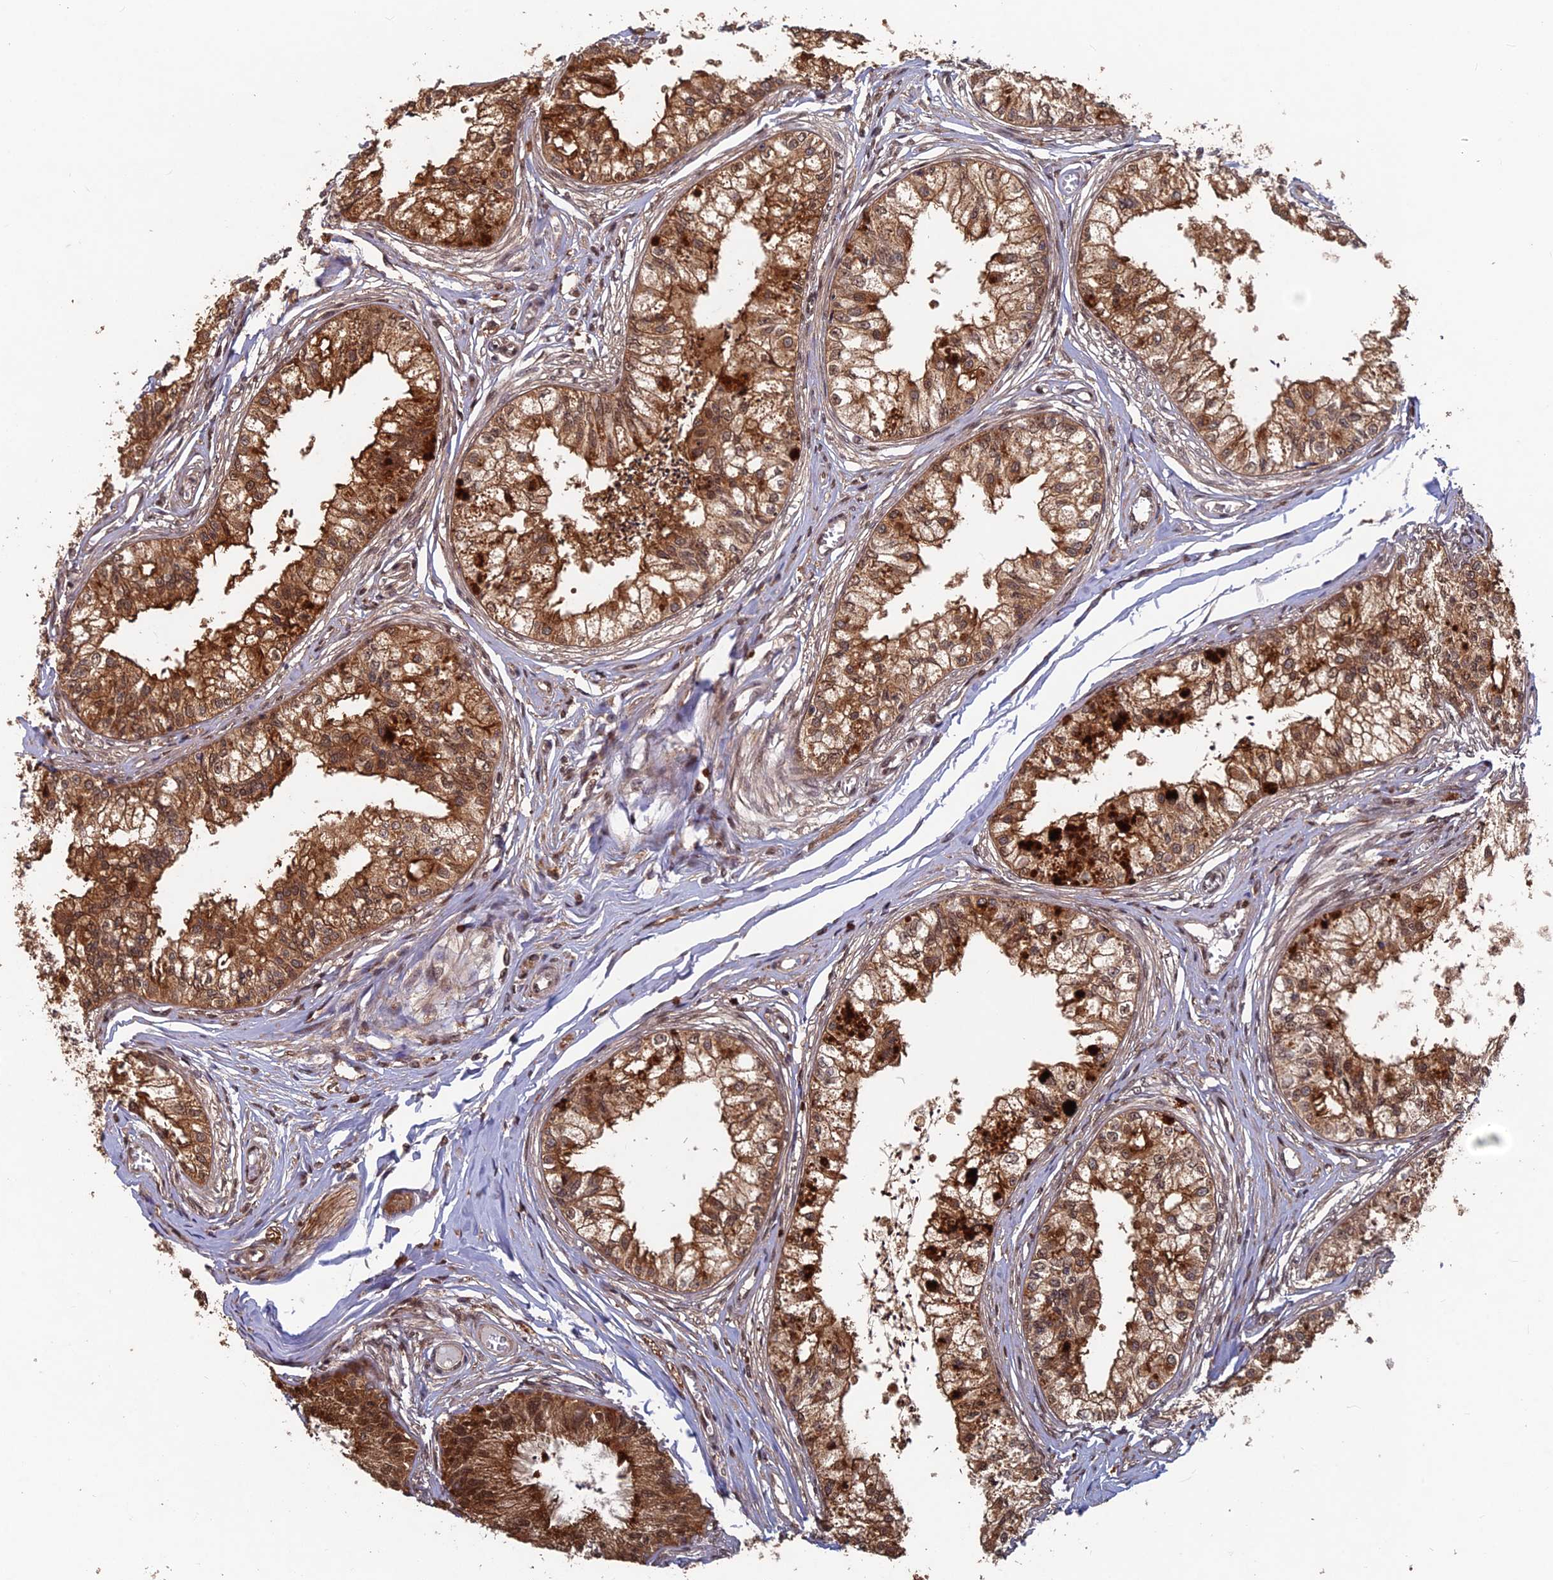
{"staining": {"intensity": "strong", "quantity": ">75%", "location": "cytoplasmic/membranous,nuclear"}, "tissue": "epididymis", "cell_type": "Glandular cells", "image_type": "normal", "snomed": [{"axis": "morphology", "description": "Normal tissue, NOS"}, {"axis": "topography", "description": "Epididymis"}], "caption": "Immunohistochemistry image of normal epididymis: human epididymis stained using immunohistochemistry reveals high levels of strong protein expression localized specifically in the cytoplasmic/membranous,nuclear of glandular cells, appearing as a cytoplasmic/membranous,nuclear brown color.", "gene": "FAM53C", "patient": {"sex": "male", "age": 79}}